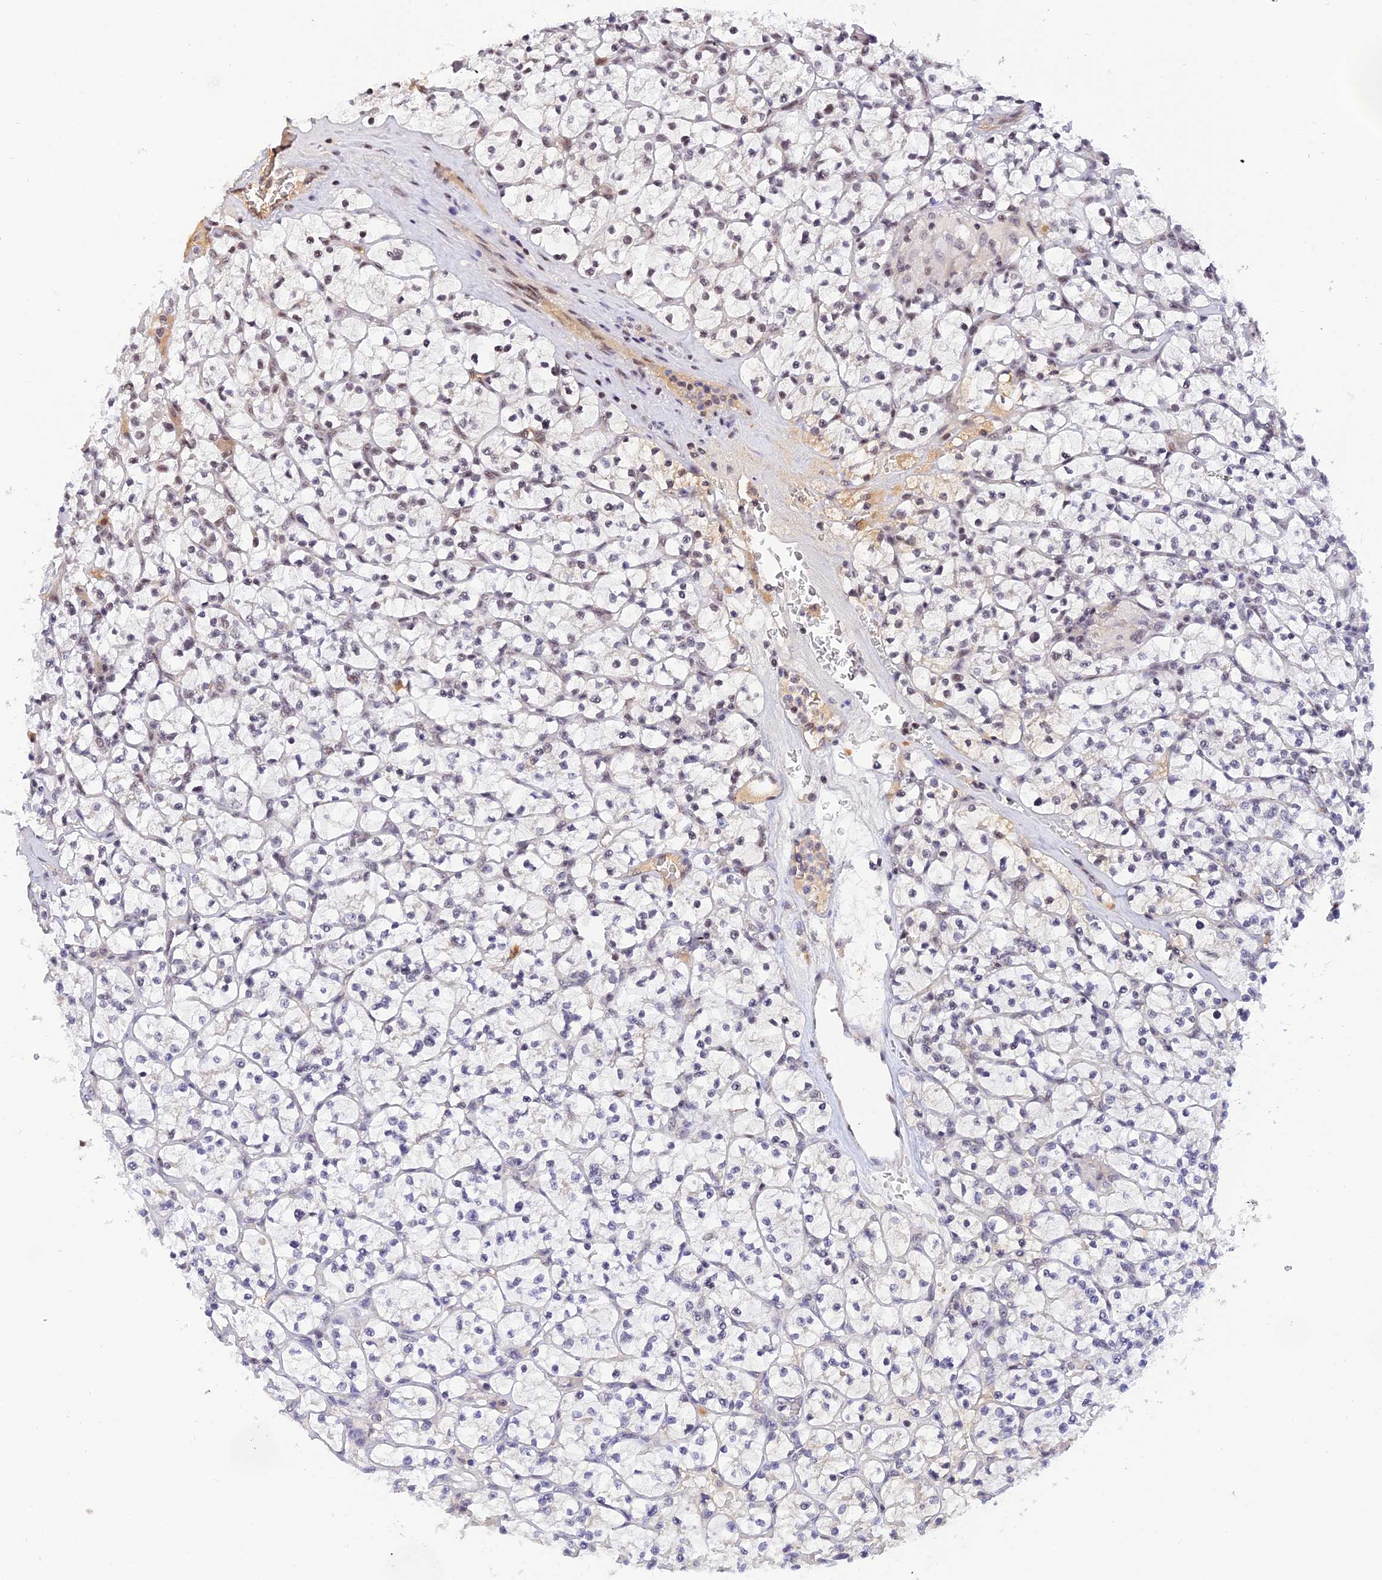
{"staining": {"intensity": "moderate", "quantity": "25%-75%", "location": "nuclear"}, "tissue": "renal cancer", "cell_type": "Tumor cells", "image_type": "cancer", "snomed": [{"axis": "morphology", "description": "Adenocarcinoma, NOS"}, {"axis": "topography", "description": "Kidney"}], "caption": "An IHC micrograph of neoplastic tissue is shown. Protein staining in brown shows moderate nuclear positivity in renal cancer (adenocarcinoma) within tumor cells. (Brightfield microscopy of DAB IHC at high magnification).", "gene": "THAP11", "patient": {"sex": "female", "age": 64}}